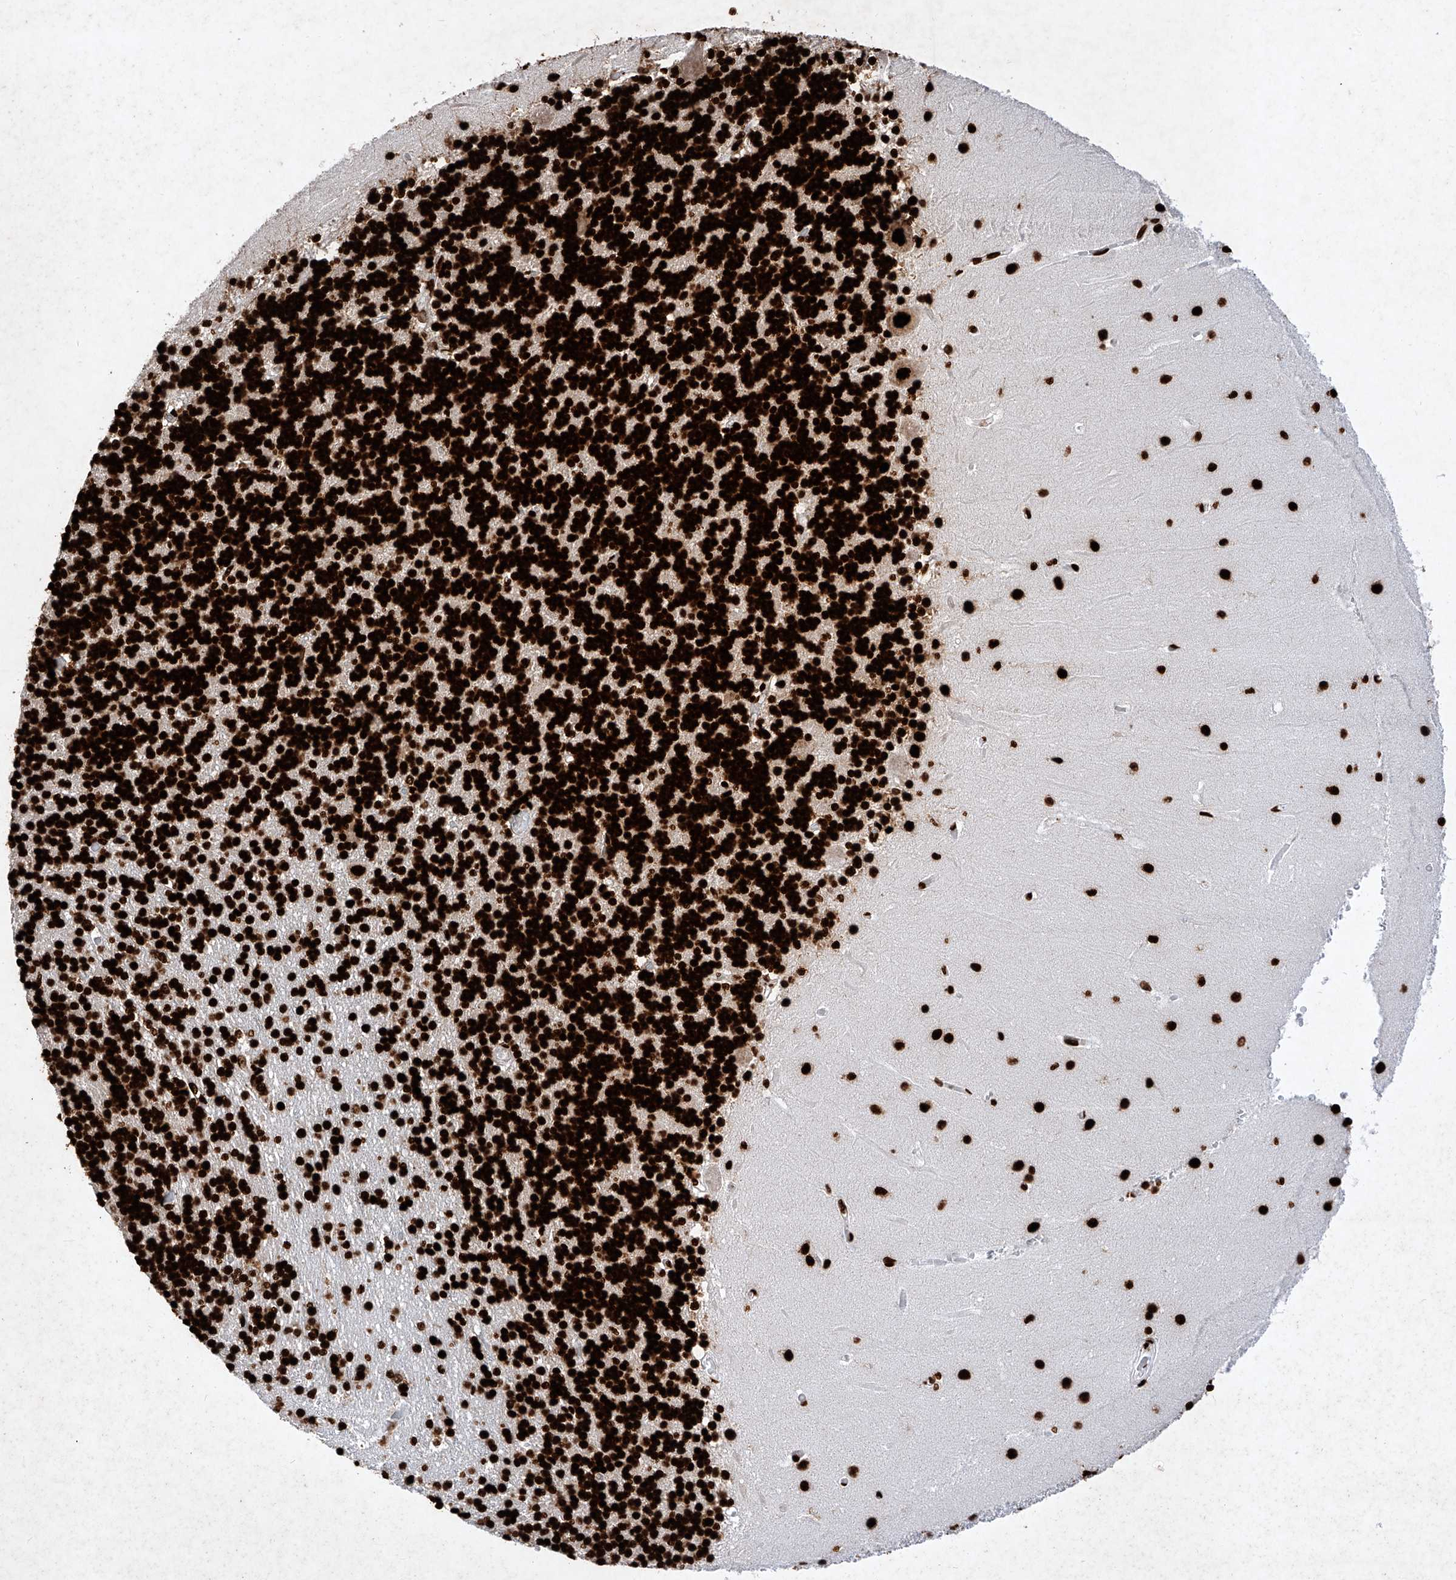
{"staining": {"intensity": "strong", "quantity": ">75%", "location": "nuclear"}, "tissue": "cerebellum", "cell_type": "Cells in granular layer", "image_type": "normal", "snomed": [{"axis": "morphology", "description": "Normal tissue, NOS"}, {"axis": "topography", "description": "Cerebellum"}], "caption": "IHC micrograph of benign human cerebellum stained for a protein (brown), which demonstrates high levels of strong nuclear expression in approximately >75% of cells in granular layer.", "gene": "SRSF6", "patient": {"sex": "male", "age": 37}}